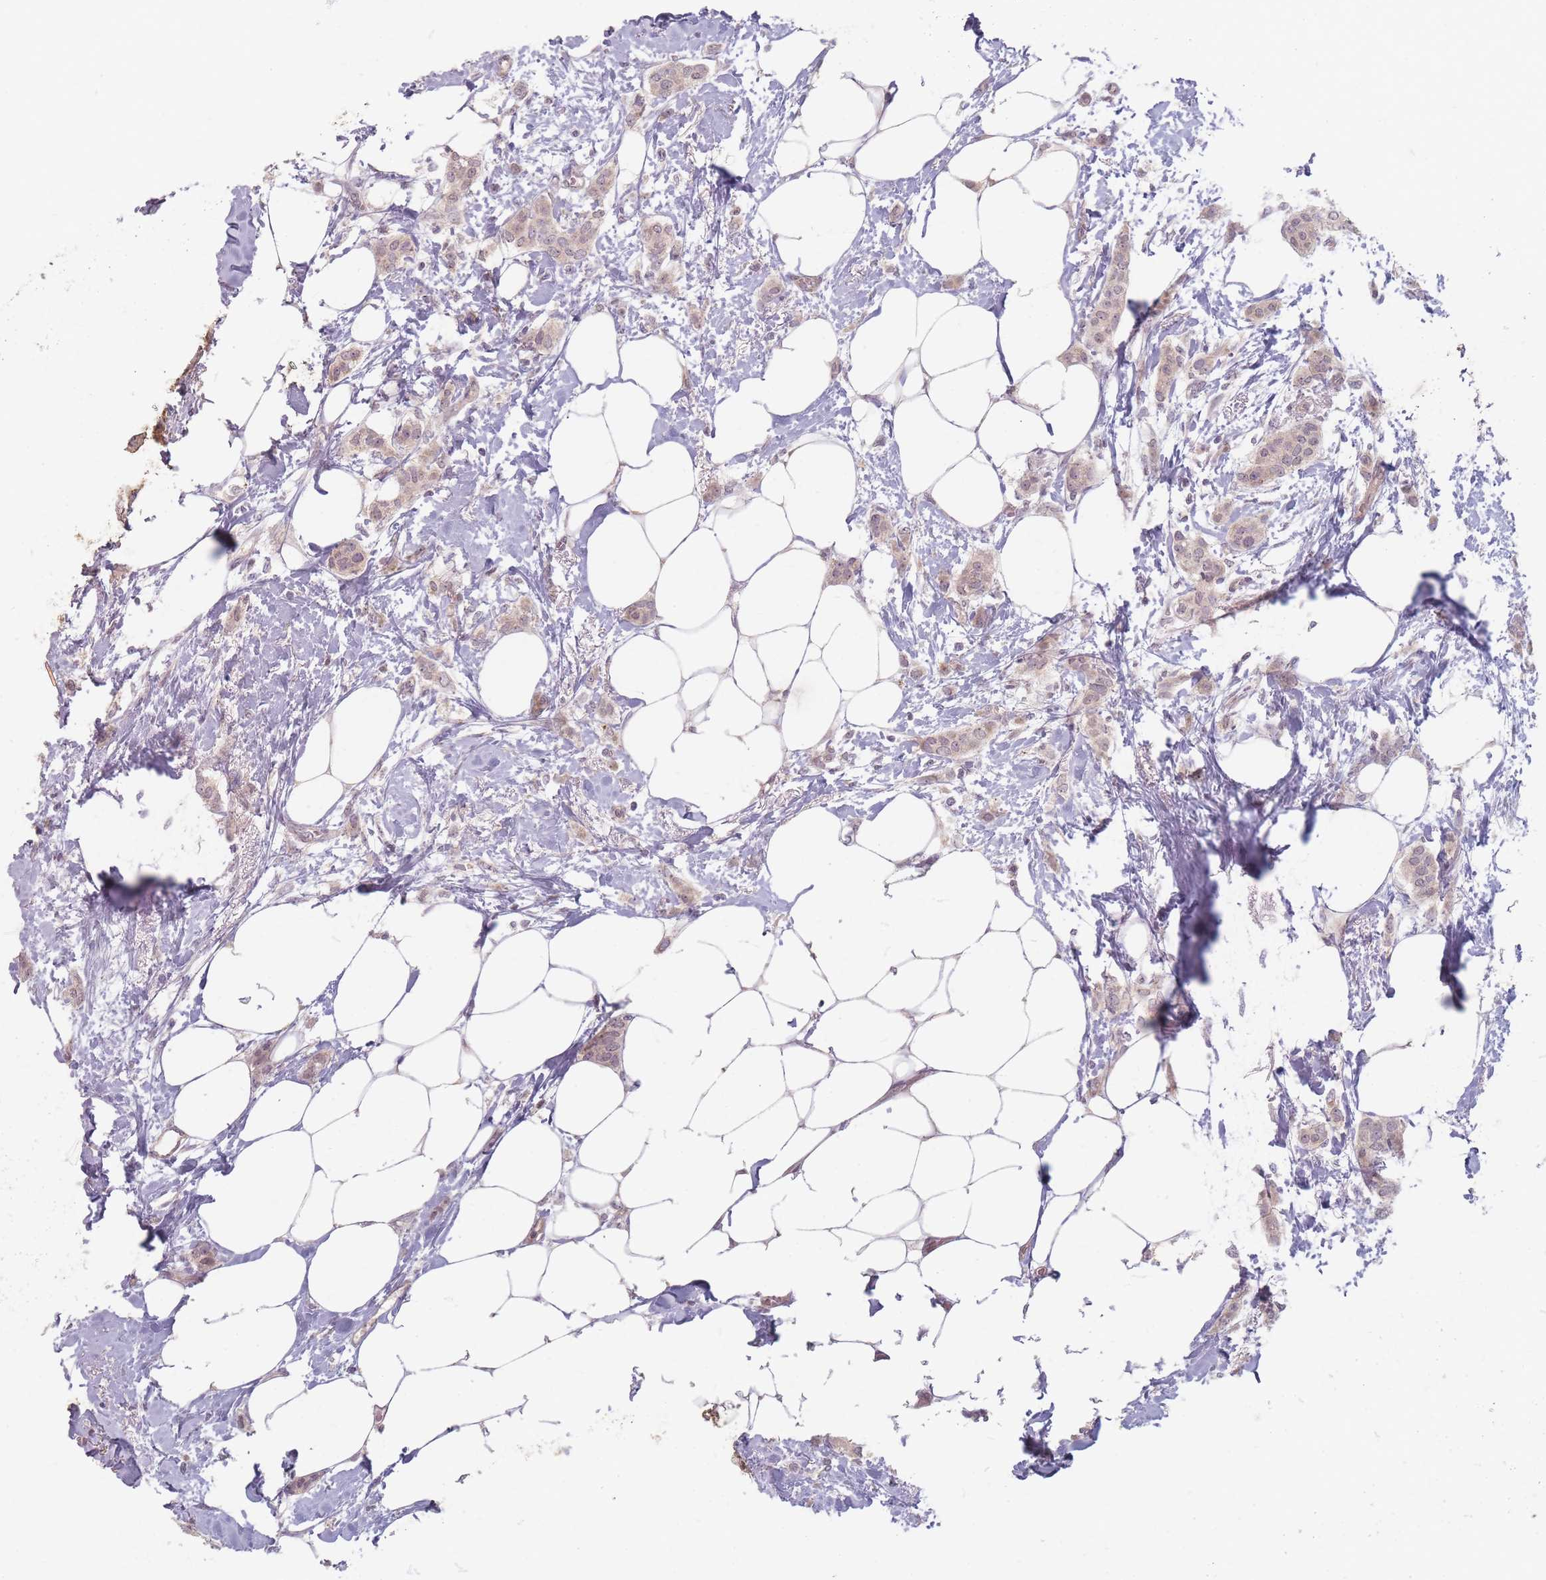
{"staining": {"intensity": "weak", "quantity": ">75%", "location": "cytoplasmic/membranous,nuclear"}, "tissue": "breast cancer", "cell_type": "Tumor cells", "image_type": "cancer", "snomed": [{"axis": "morphology", "description": "Duct carcinoma"}, {"axis": "topography", "description": "Breast"}], "caption": "Human breast intraductal carcinoma stained with a protein marker exhibits weak staining in tumor cells.", "gene": "GABRA6", "patient": {"sex": "female", "age": 72}}